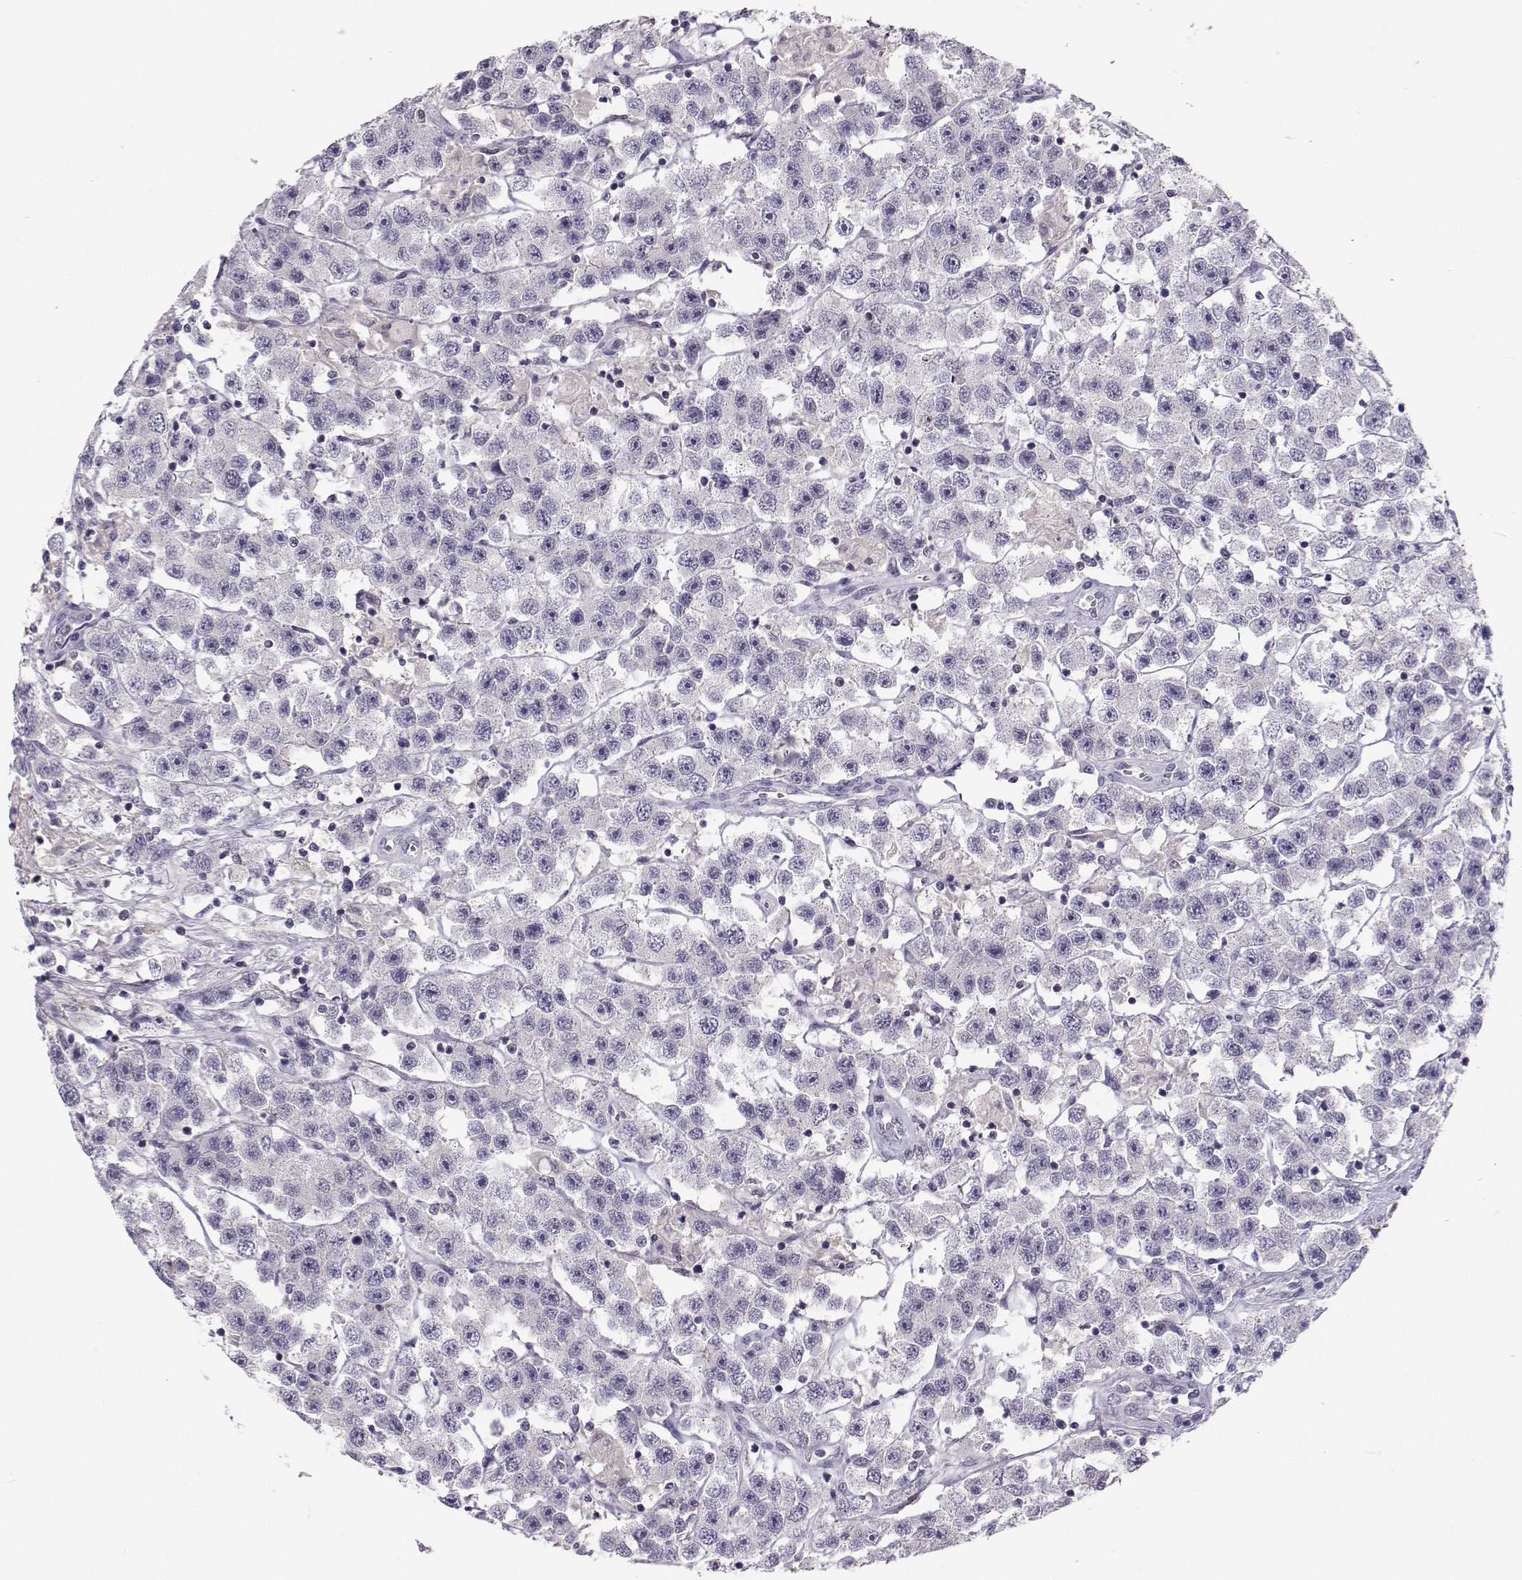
{"staining": {"intensity": "negative", "quantity": "none", "location": "none"}, "tissue": "testis cancer", "cell_type": "Tumor cells", "image_type": "cancer", "snomed": [{"axis": "morphology", "description": "Seminoma, NOS"}, {"axis": "topography", "description": "Testis"}], "caption": "Immunohistochemical staining of testis cancer exhibits no significant positivity in tumor cells. (DAB (3,3'-diaminobenzidine) IHC with hematoxylin counter stain).", "gene": "MROH7", "patient": {"sex": "male", "age": 45}}